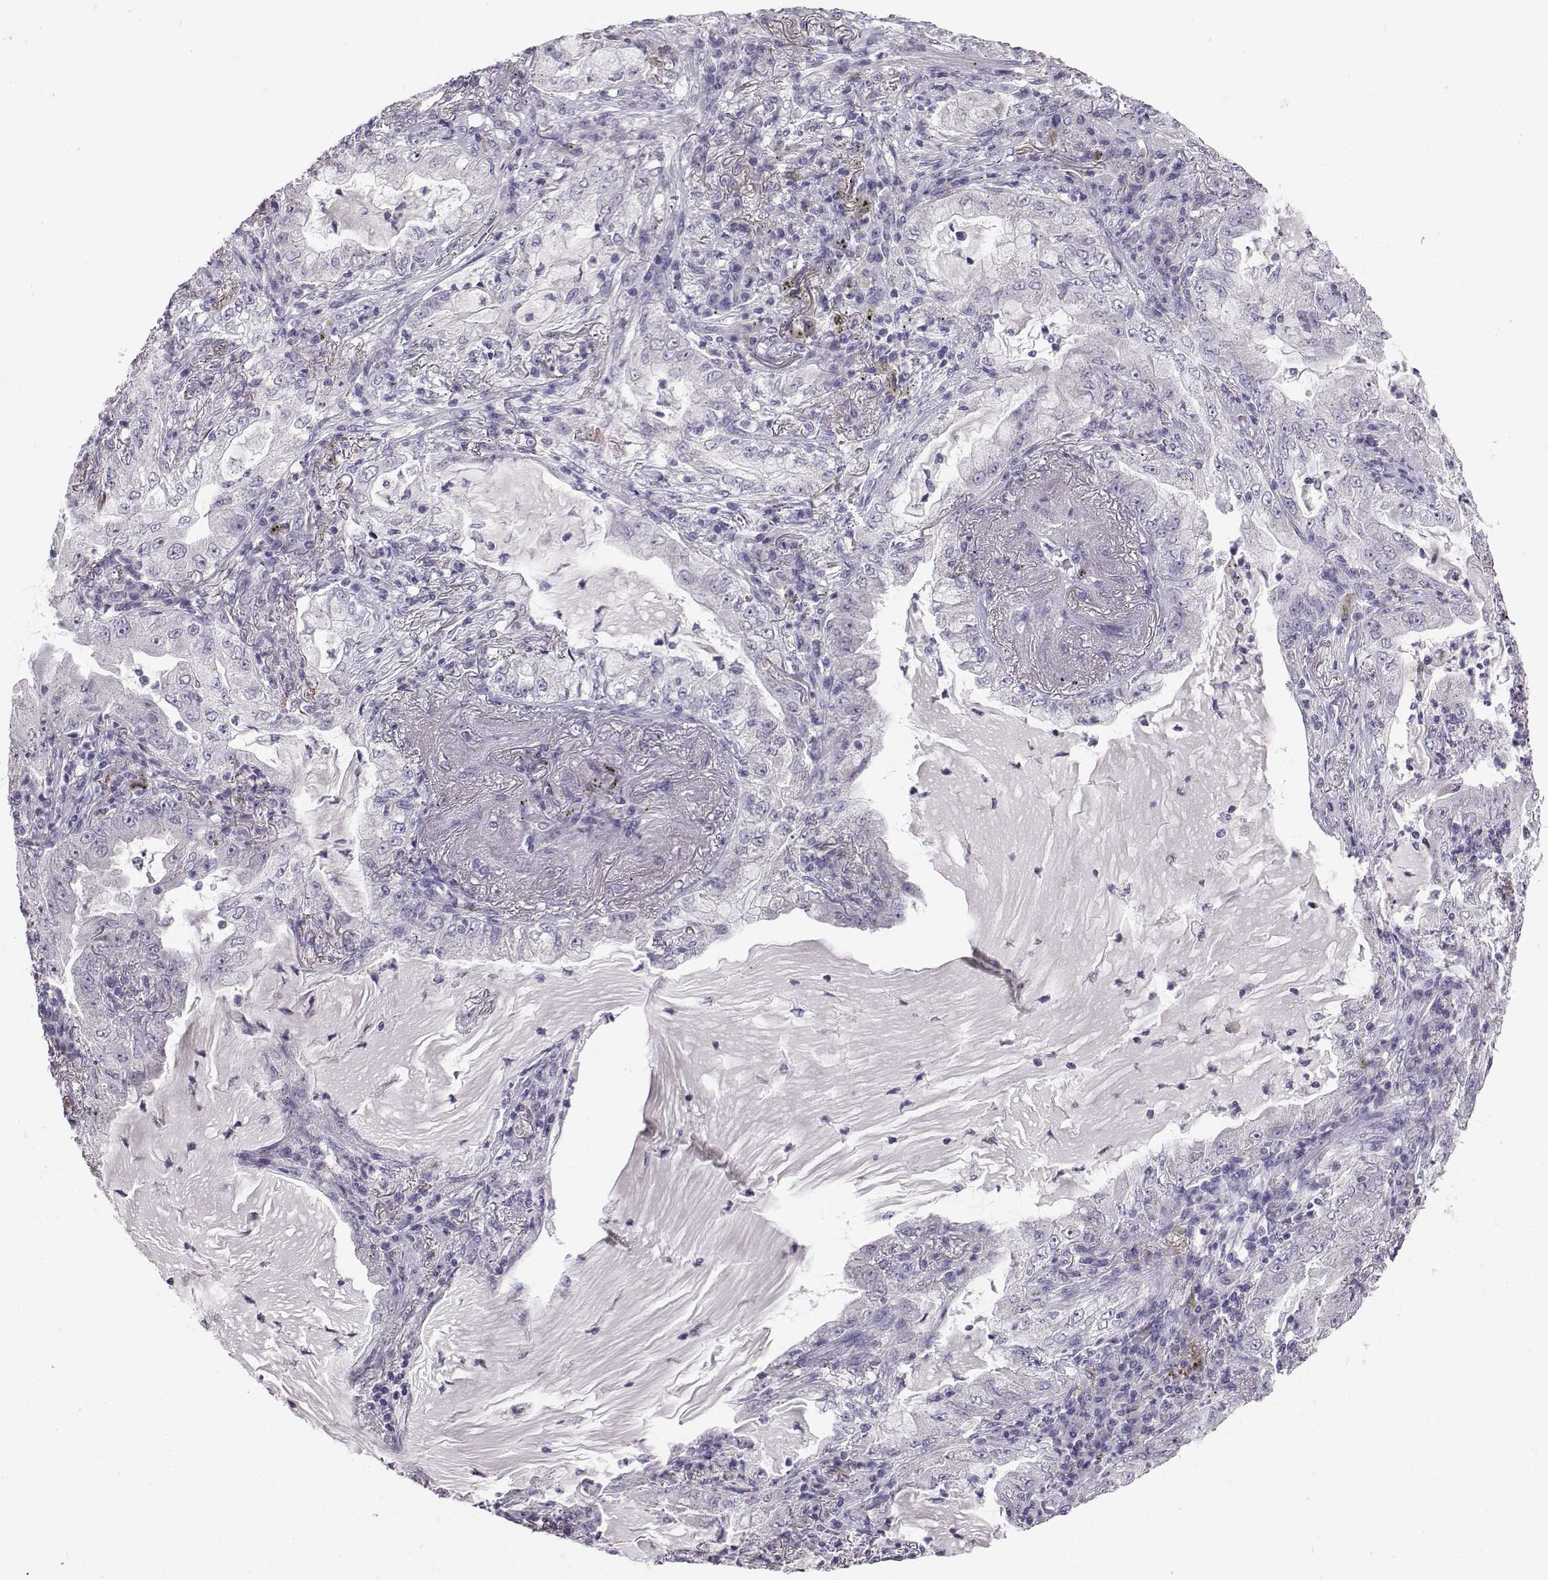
{"staining": {"intensity": "negative", "quantity": "none", "location": "none"}, "tissue": "lung cancer", "cell_type": "Tumor cells", "image_type": "cancer", "snomed": [{"axis": "morphology", "description": "Adenocarcinoma, NOS"}, {"axis": "topography", "description": "Lung"}], "caption": "A photomicrograph of human adenocarcinoma (lung) is negative for staining in tumor cells. (DAB immunohistochemistry (IHC), high magnification).", "gene": "TBR1", "patient": {"sex": "female", "age": 73}}